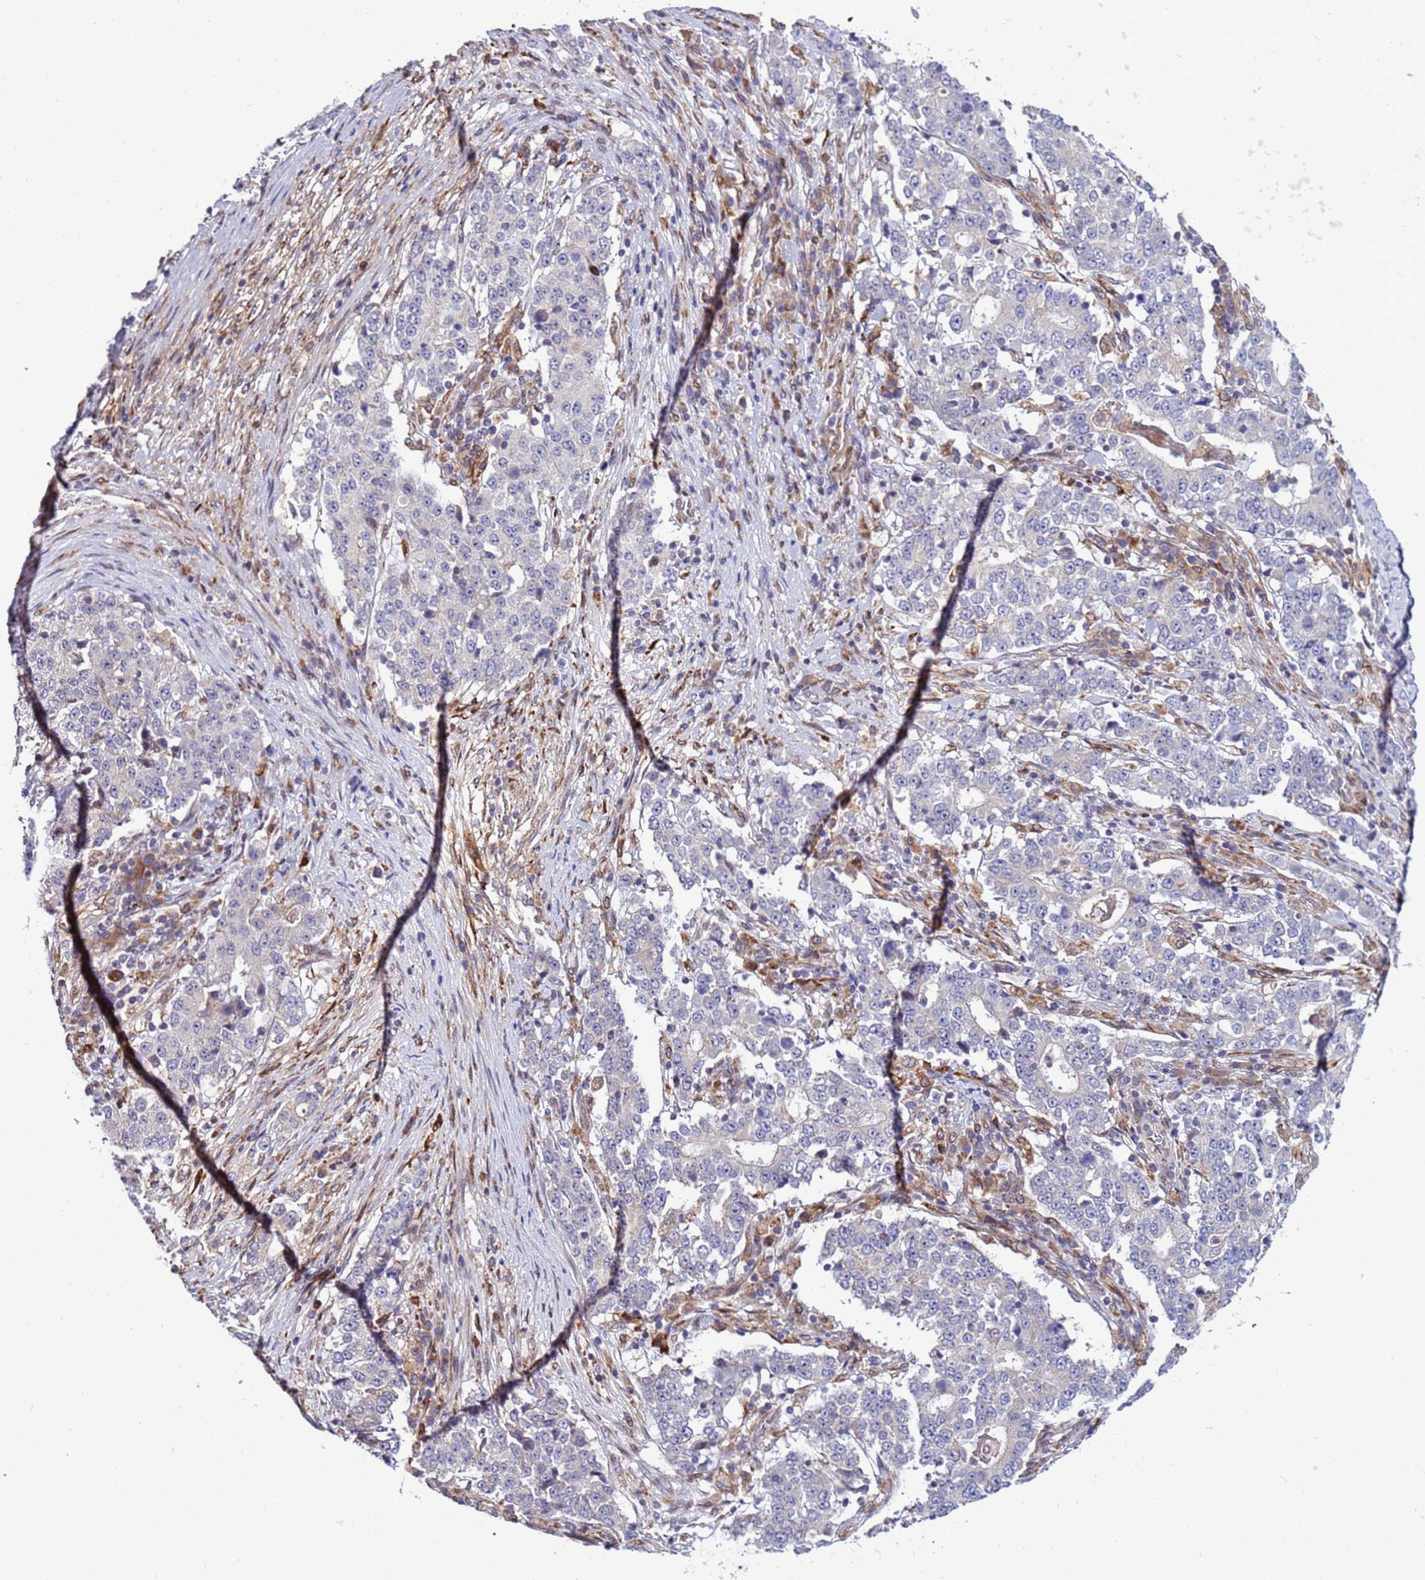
{"staining": {"intensity": "negative", "quantity": "none", "location": "none"}, "tissue": "stomach cancer", "cell_type": "Tumor cells", "image_type": "cancer", "snomed": [{"axis": "morphology", "description": "Adenocarcinoma, NOS"}, {"axis": "topography", "description": "Stomach"}], "caption": "Tumor cells show no significant protein staining in stomach adenocarcinoma.", "gene": "RAPGEF4", "patient": {"sex": "male", "age": 59}}